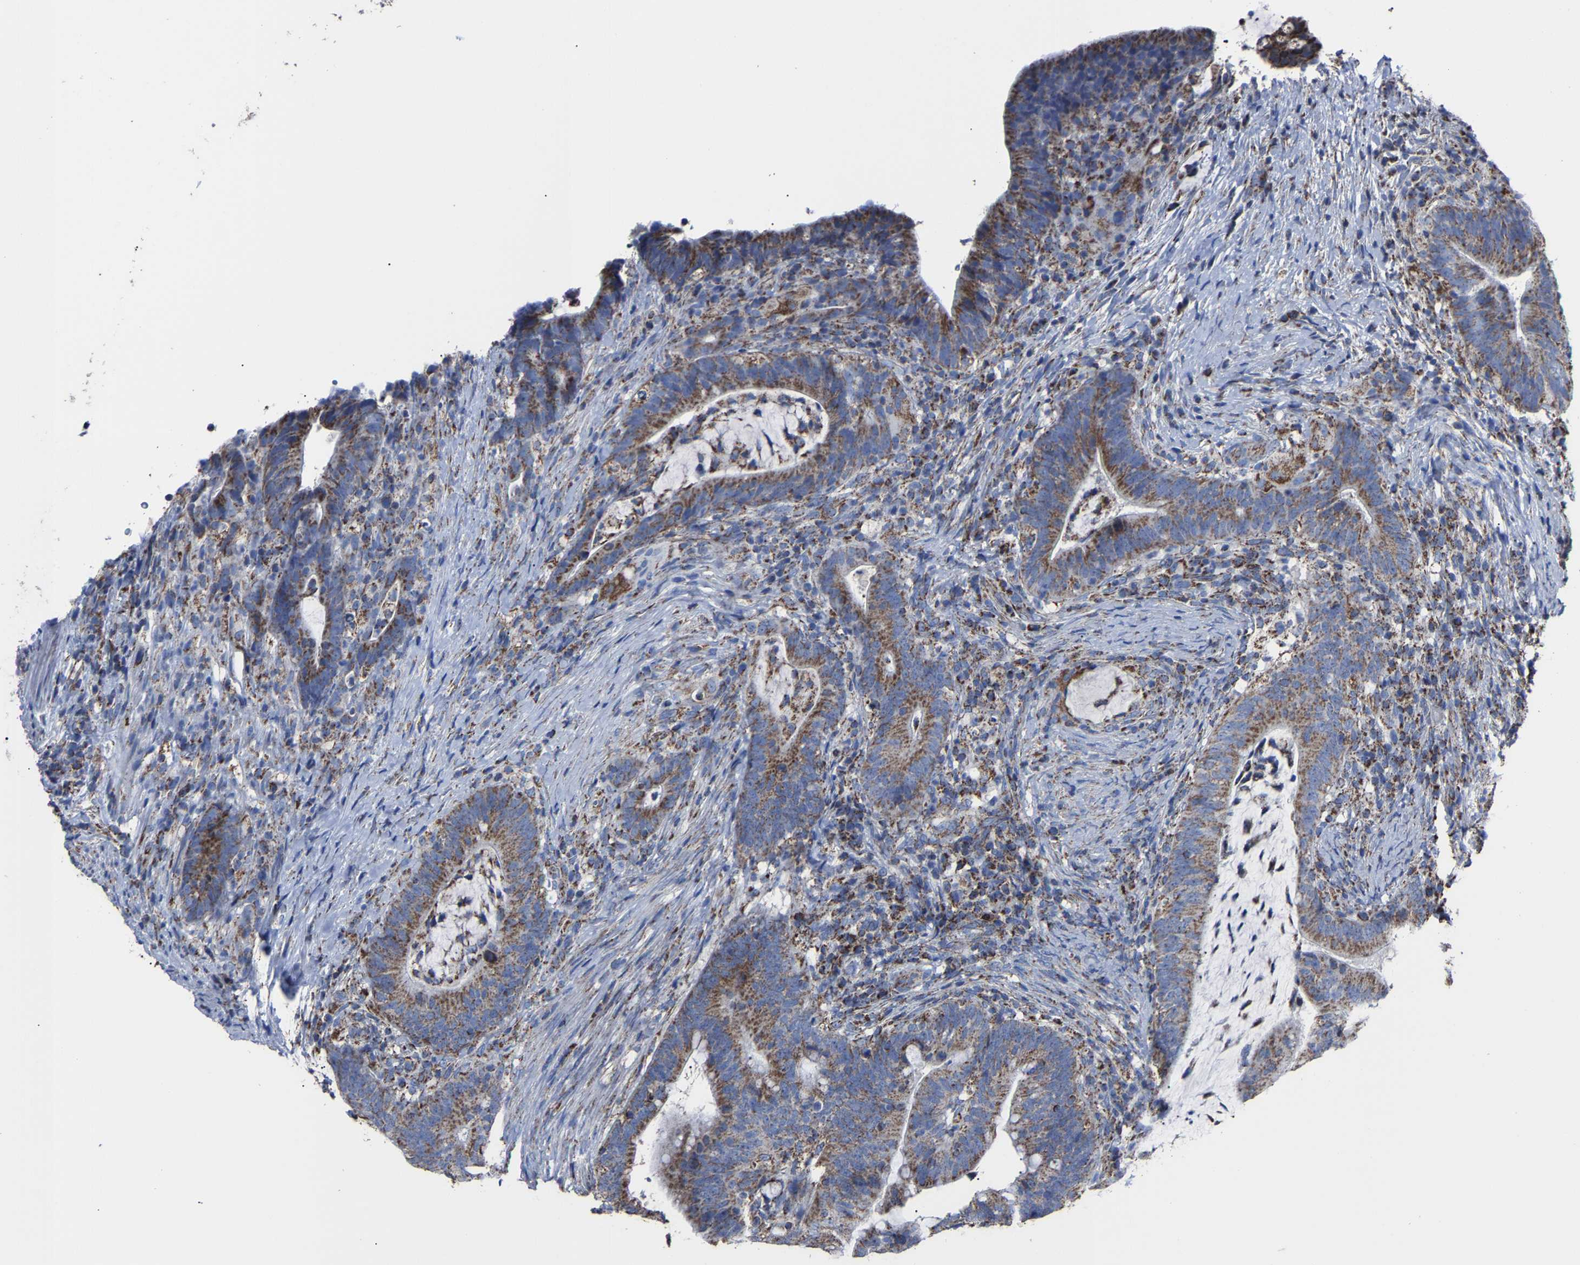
{"staining": {"intensity": "moderate", "quantity": ">75%", "location": "cytoplasmic/membranous"}, "tissue": "colorectal cancer", "cell_type": "Tumor cells", "image_type": "cancer", "snomed": [{"axis": "morphology", "description": "Adenocarcinoma, NOS"}, {"axis": "topography", "description": "Colon"}], "caption": "Immunohistochemical staining of human adenocarcinoma (colorectal) reveals moderate cytoplasmic/membranous protein expression in about >75% of tumor cells.", "gene": "NDUFV3", "patient": {"sex": "female", "age": 66}}